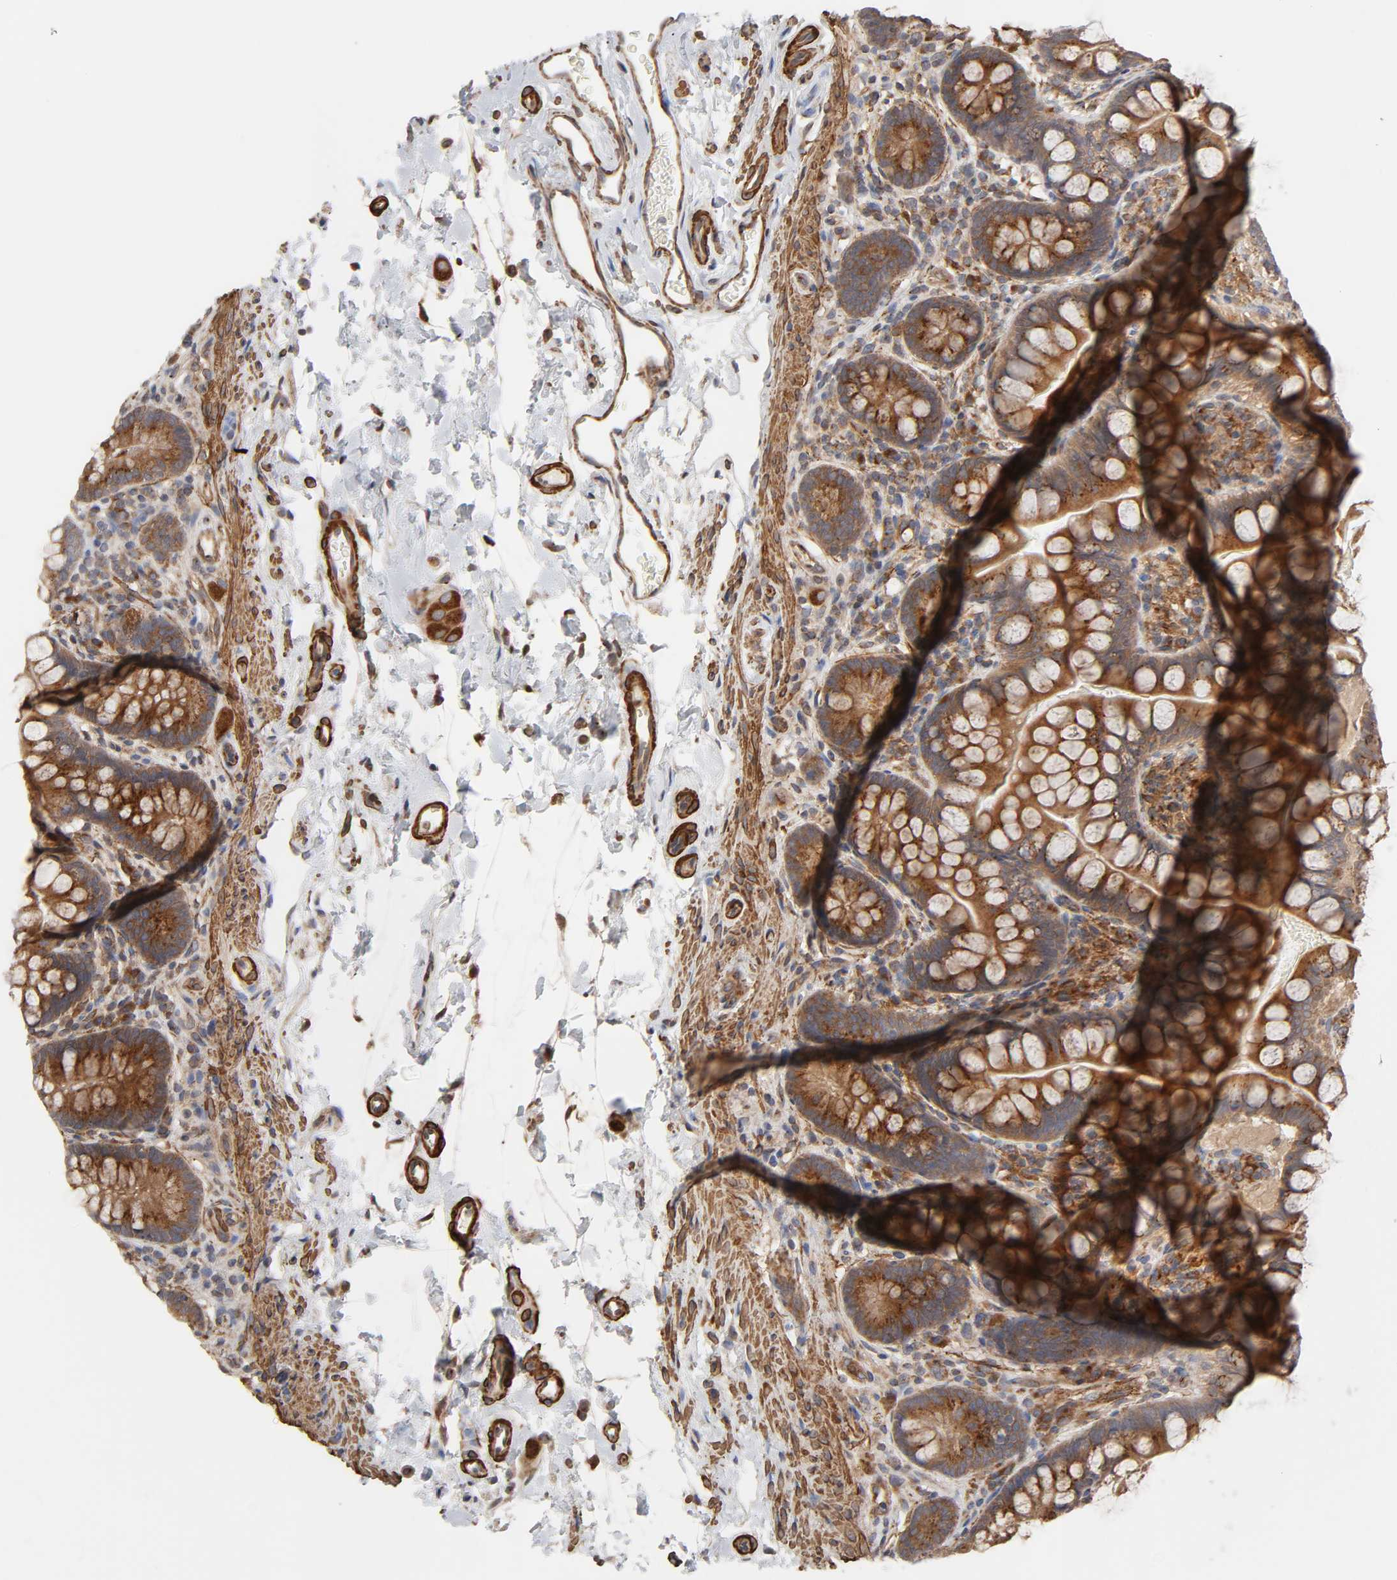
{"staining": {"intensity": "strong", "quantity": ">75%", "location": "cytoplasmic/membranous"}, "tissue": "small intestine", "cell_type": "Glandular cells", "image_type": "normal", "snomed": [{"axis": "morphology", "description": "Normal tissue, NOS"}, {"axis": "topography", "description": "Small intestine"}], "caption": "This is an image of immunohistochemistry staining of benign small intestine, which shows strong staining in the cytoplasmic/membranous of glandular cells.", "gene": "GNPTG", "patient": {"sex": "female", "age": 58}}